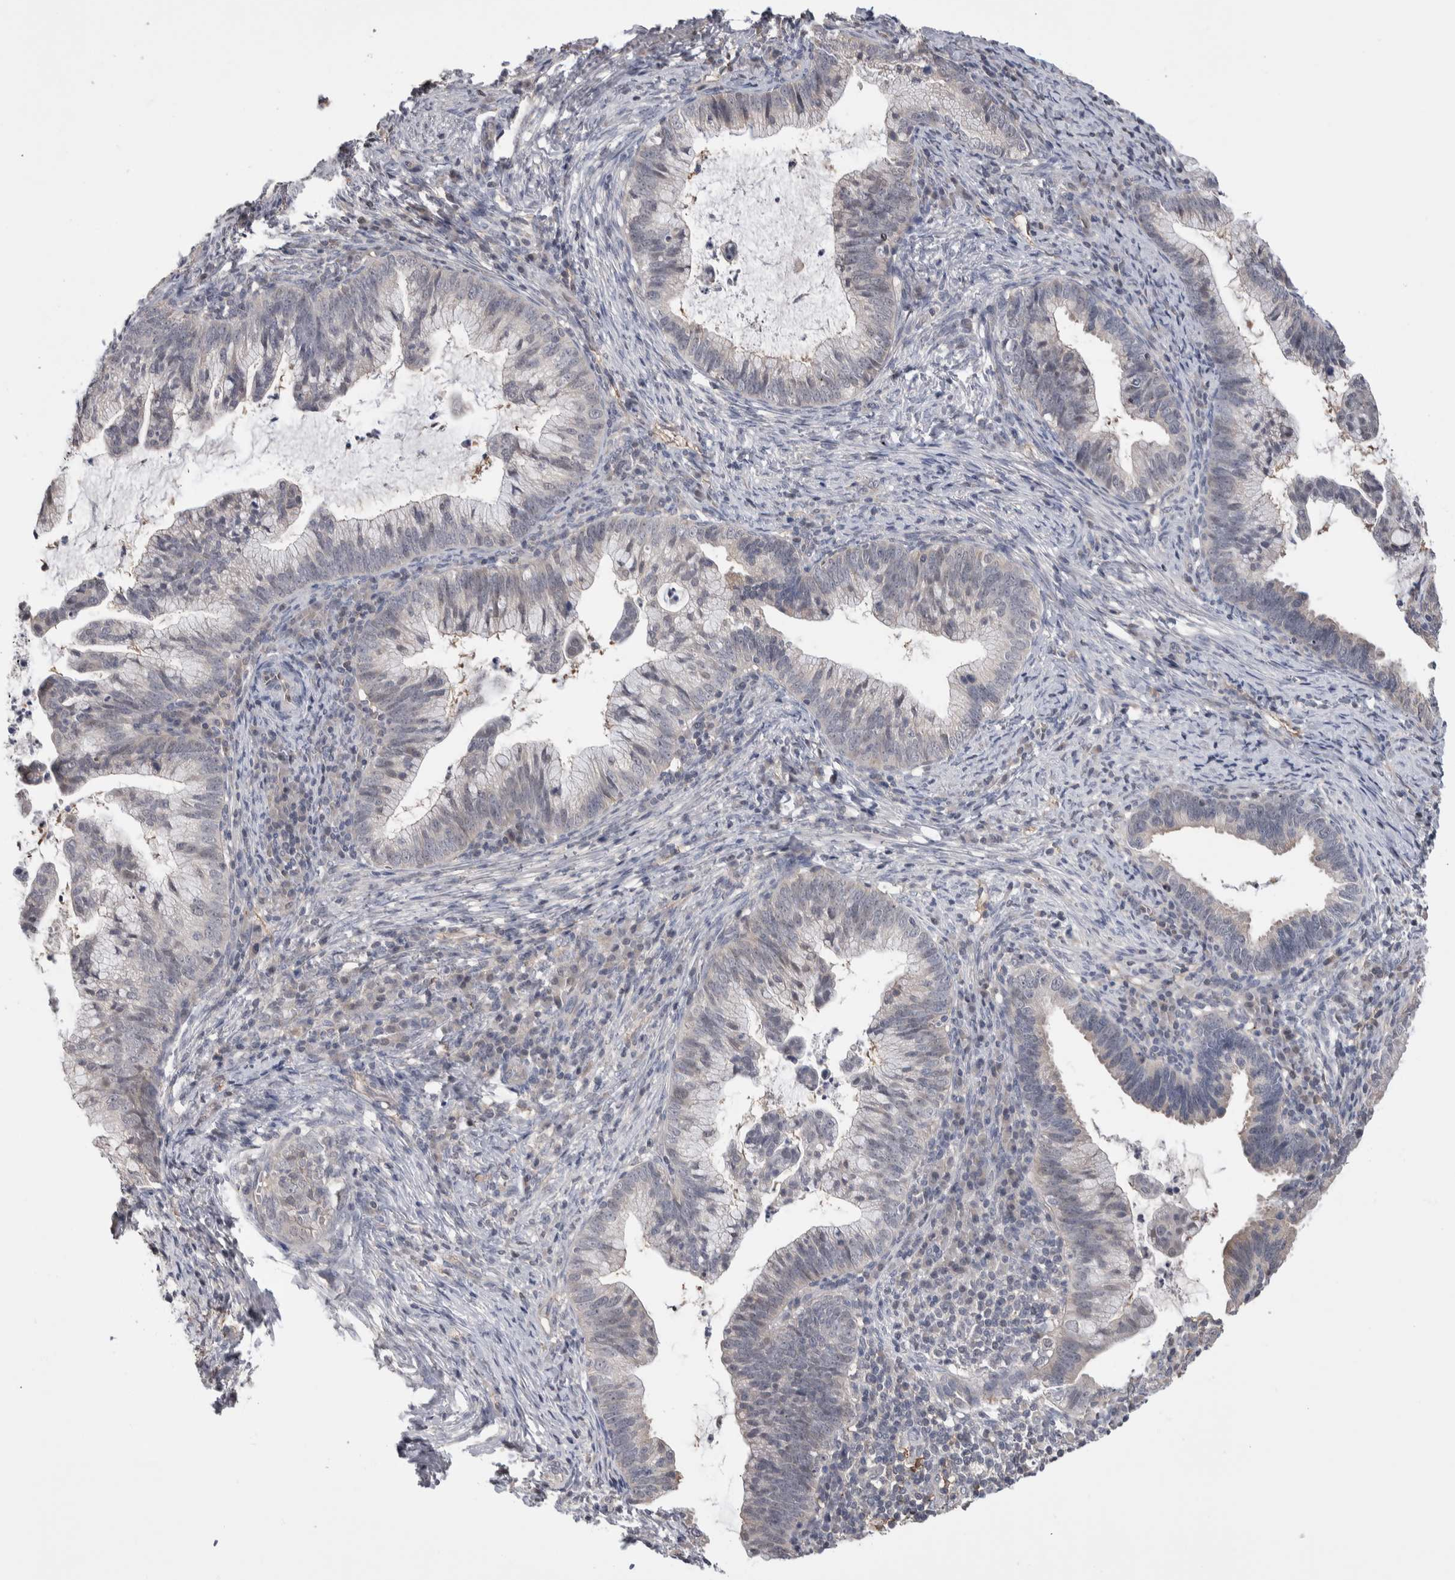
{"staining": {"intensity": "negative", "quantity": "none", "location": "none"}, "tissue": "cervical cancer", "cell_type": "Tumor cells", "image_type": "cancer", "snomed": [{"axis": "morphology", "description": "Adenocarcinoma, NOS"}, {"axis": "topography", "description": "Cervix"}], "caption": "This is an immunohistochemistry histopathology image of adenocarcinoma (cervical). There is no staining in tumor cells.", "gene": "ZBTB49", "patient": {"sex": "female", "age": 36}}